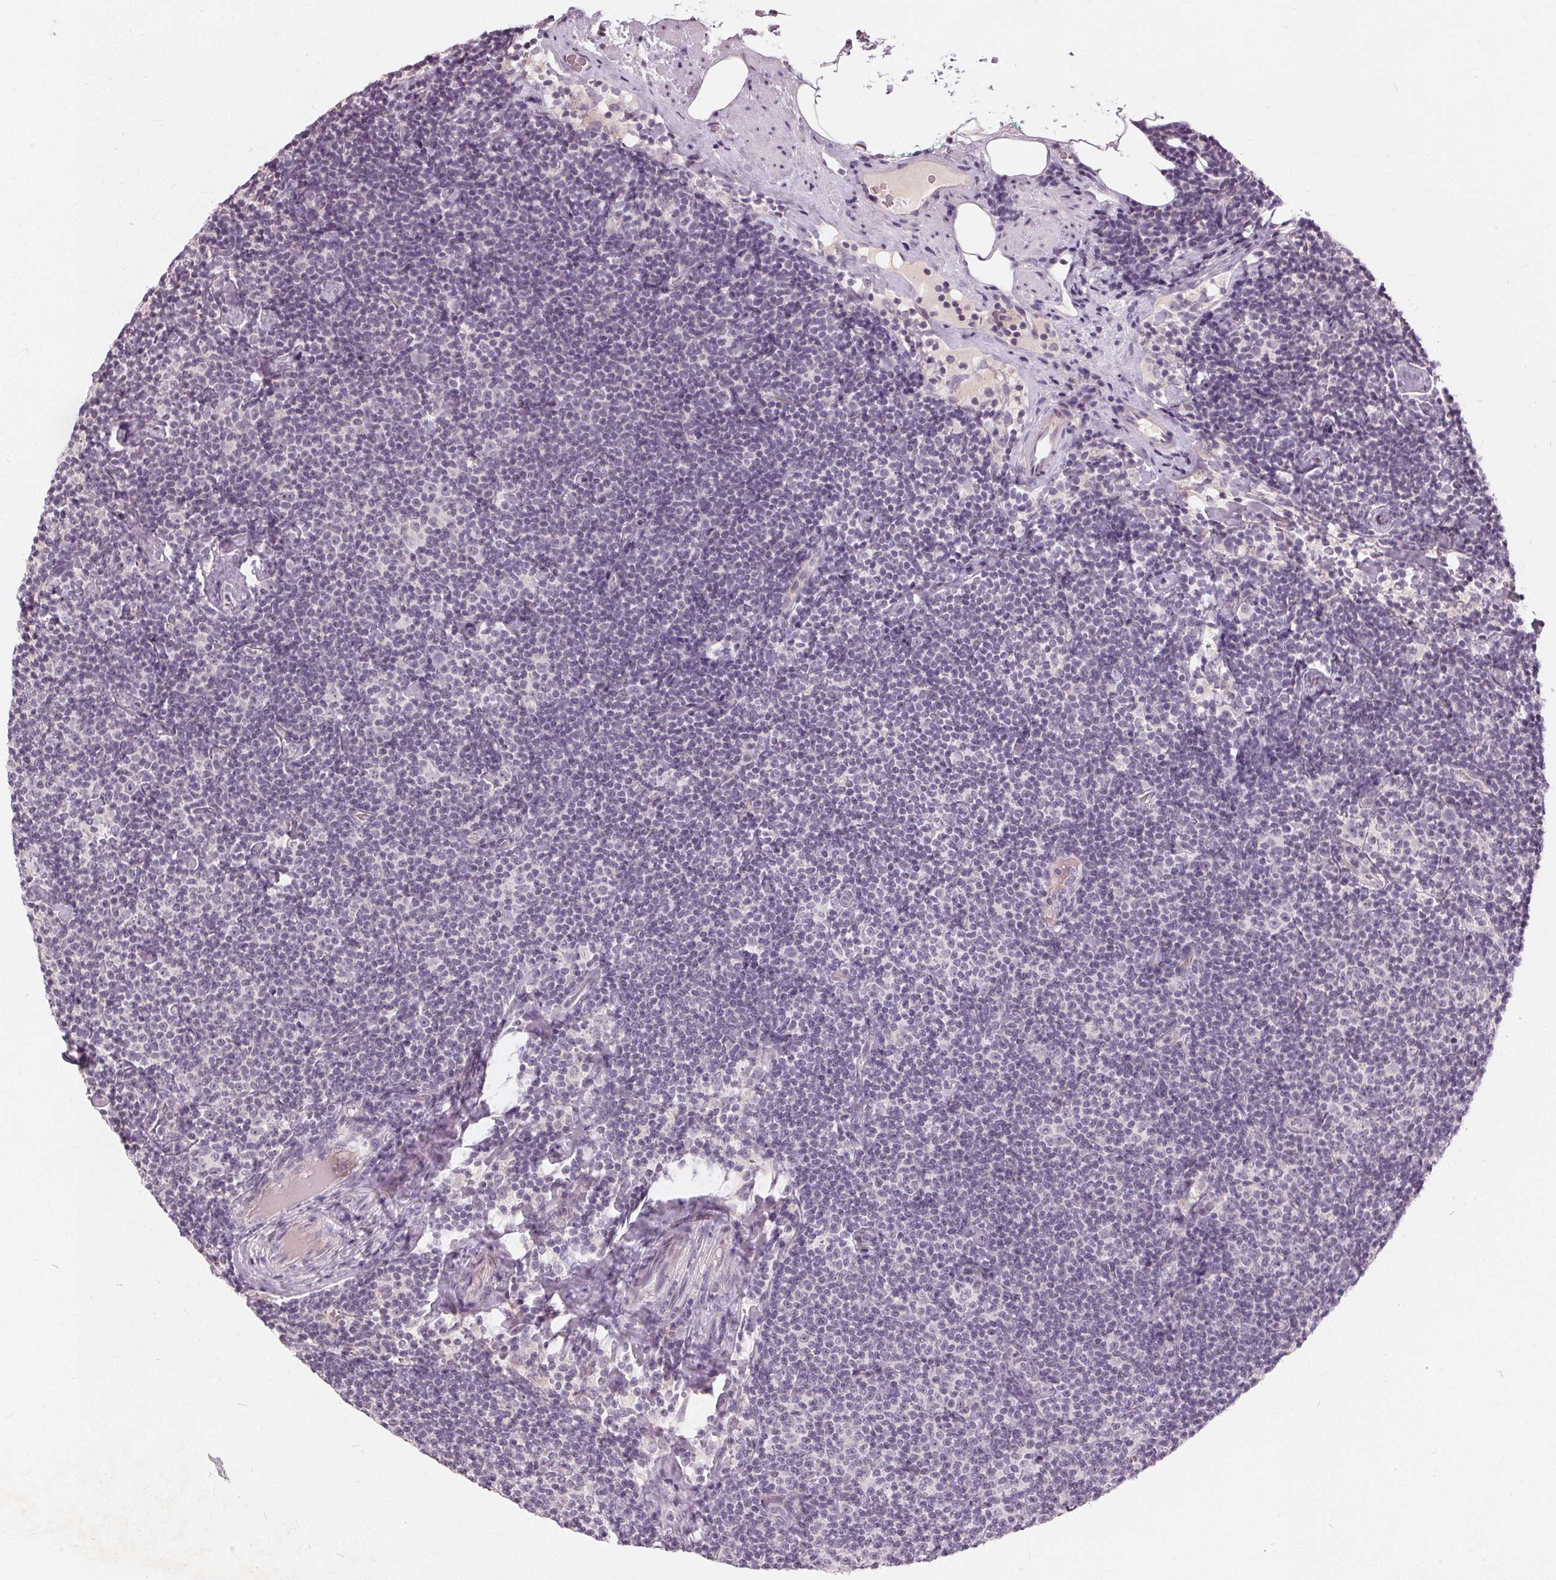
{"staining": {"intensity": "negative", "quantity": "none", "location": "none"}, "tissue": "lymphoma", "cell_type": "Tumor cells", "image_type": "cancer", "snomed": [{"axis": "morphology", "description": "Malignant lymphoma, non-Hodgkin's type, Low grade"}, {"axis": "topography", "description": "Lymph node"}], "caption": "There is no significant staining in tumor cells of low-grade malignant lymphoma, non-Hodgkin's type. Nuclei are stained in blue.", "gene": "TRIM60", "patient": {"sex": "male", "age": 81}}